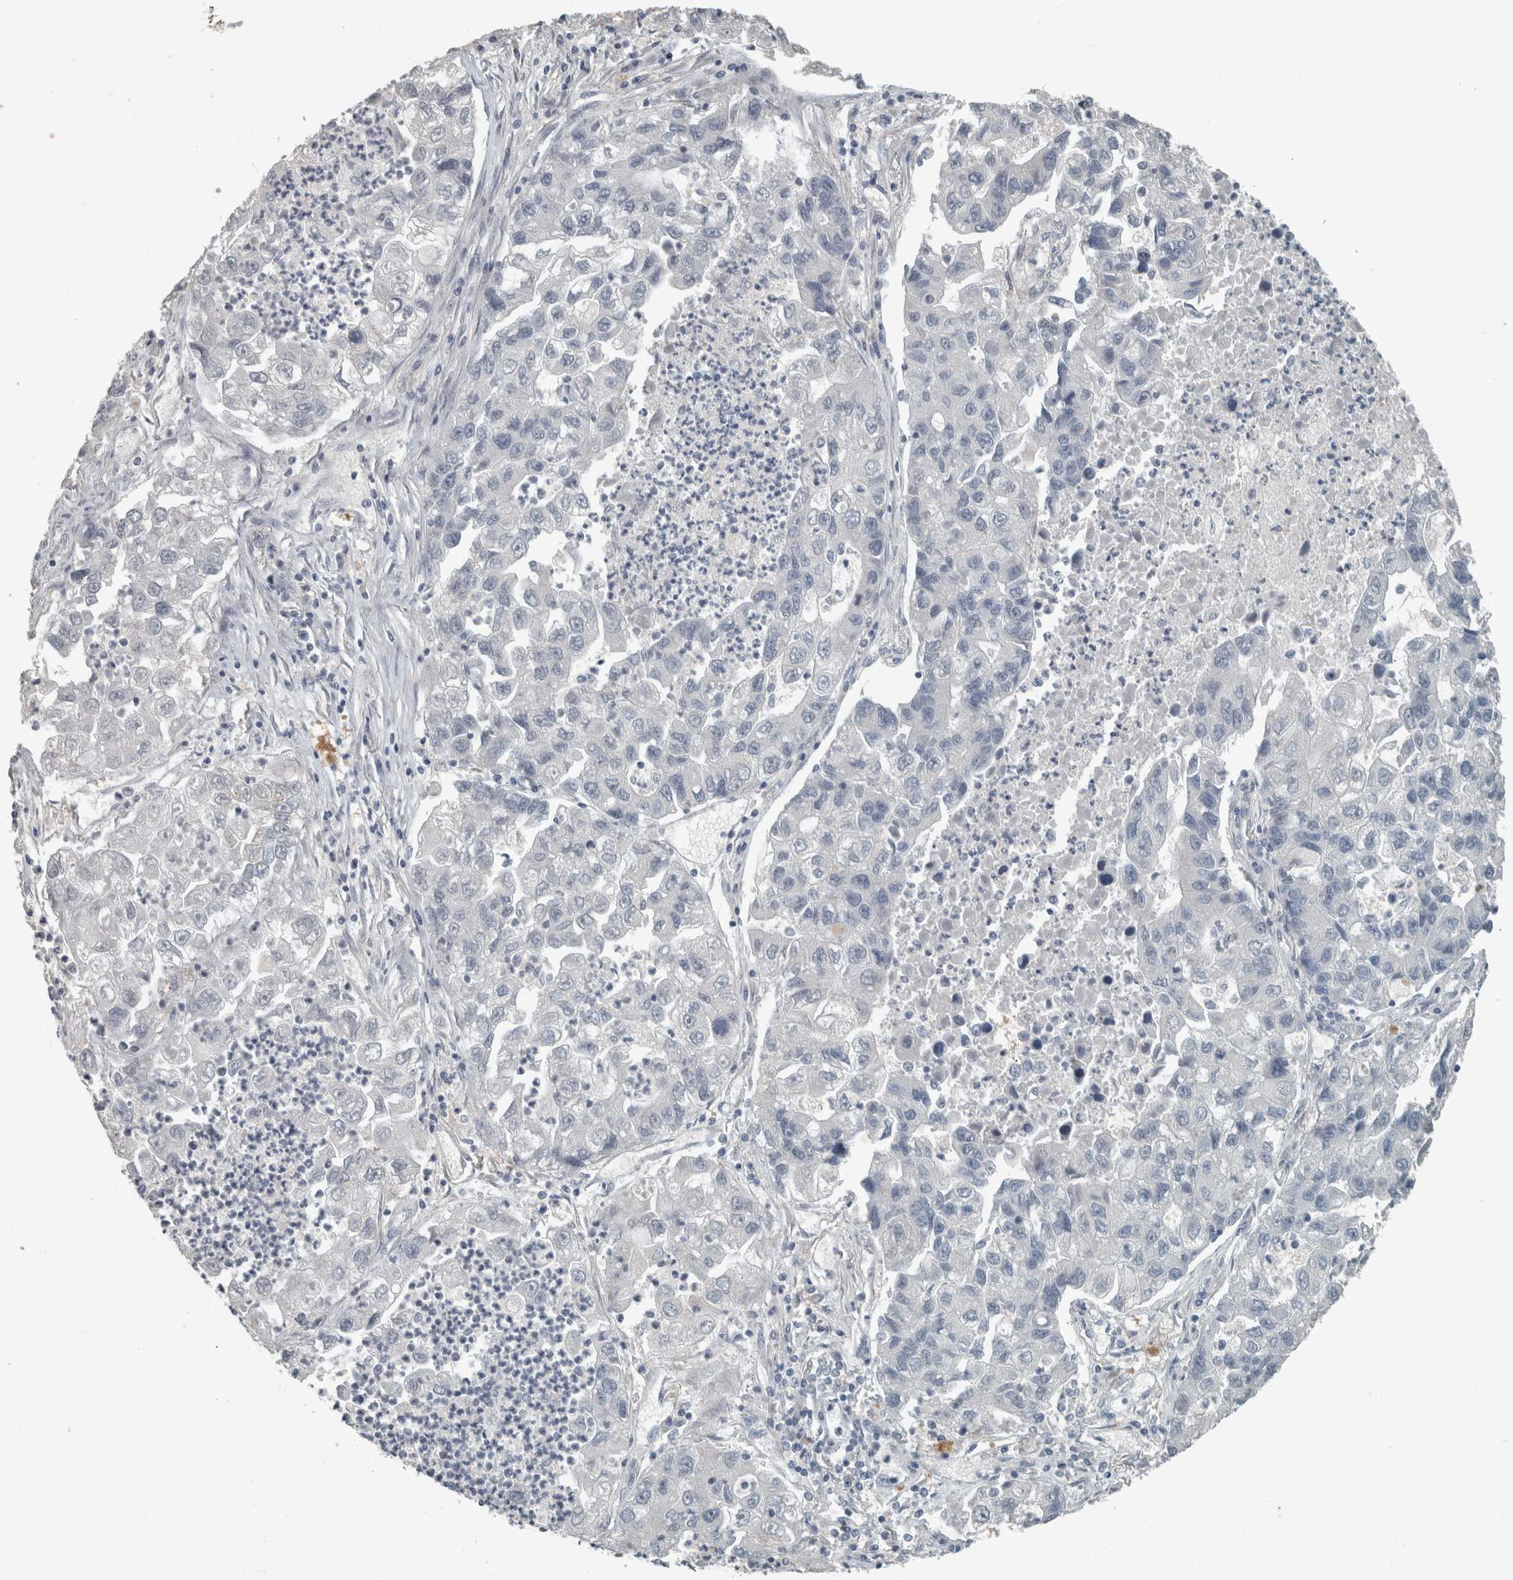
{"staining": {"intensity": "negative", "quantity": "none", "location": "none"}, "tissue": "lung cancer", "cell_type": "Tumor cells", "image_type": "cancer", "snomed": [{"axis": "morphology", "description": "Adenocarcinoma, NOS"}, {"axis": "topography", "description": "Lung"}], "caption": "Photomicrograph shows no protein expression in tumor cells of lung adenocarcinoma tissue. (DAB immunohistochemistry (IHC) with hematoxylin counter stain).", "gene": "CHL1", "patient": {"sex": "female", "age": 51}}